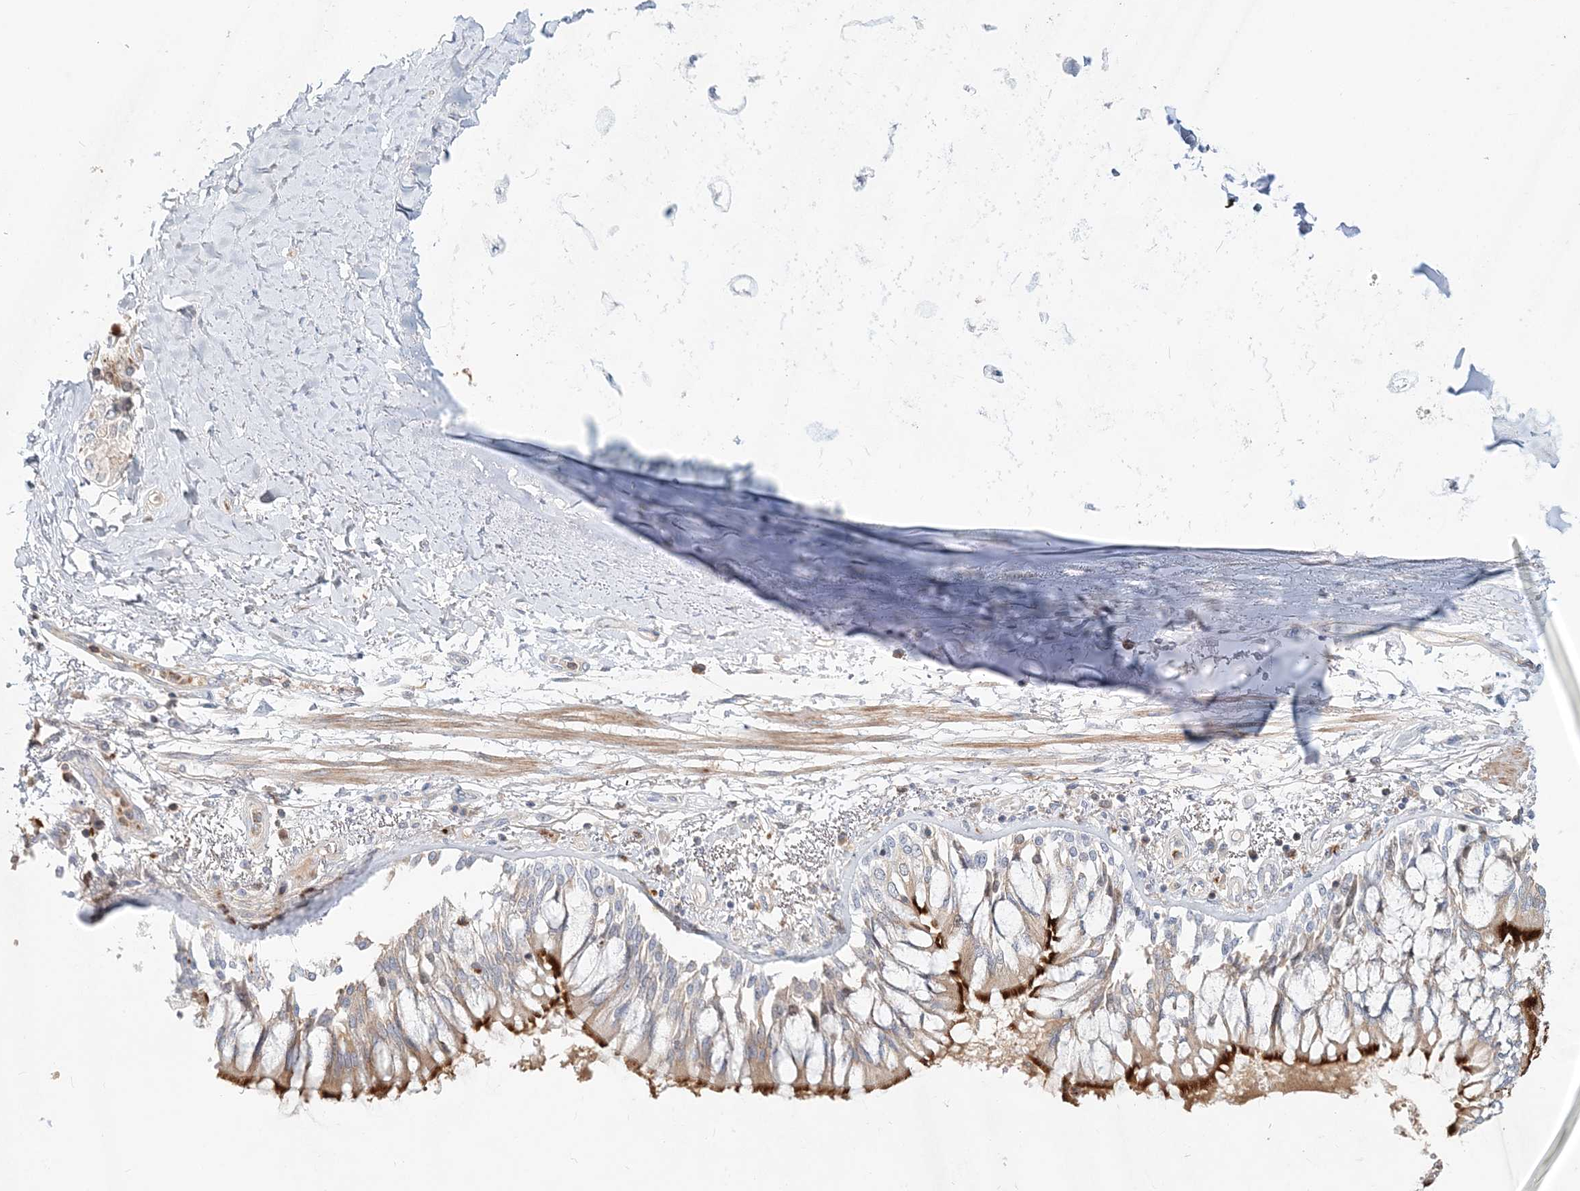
{"staining": {"intensity": "weak", "quantity": ">75%", "location": "cytoplasmic/membranous"}, "tissue": "adipose tissue", "cell_type": "Adipocytes", "image_type": "normal", "snomed": [{"axis": "morphology", "description": "Normal tissue, NOS"}, {"axis": "topography", "description": "Cartilage tissue"}, {"axis": "topography", "description": "Bronchus"}, {"axis": "topography", "description": "Lung"}, {"axis": "topography", "description": "Peripheral nerve tissue"}], "caption": "Immunohistochemistry (DAB (3,3'-diaminobenzidine)) staining of normal adipose tissue demonstrates weak cytoplasmic/membranous protein staining in approximately >75% of adipocytes. The staining was performed using DAB to visualize the protein expression in brown, while the nuclei were stained in blue with hematoxylin (Magnification: 20x).", "gene": "DNAH5", "patient": {"sex": "female", "age": 49}}